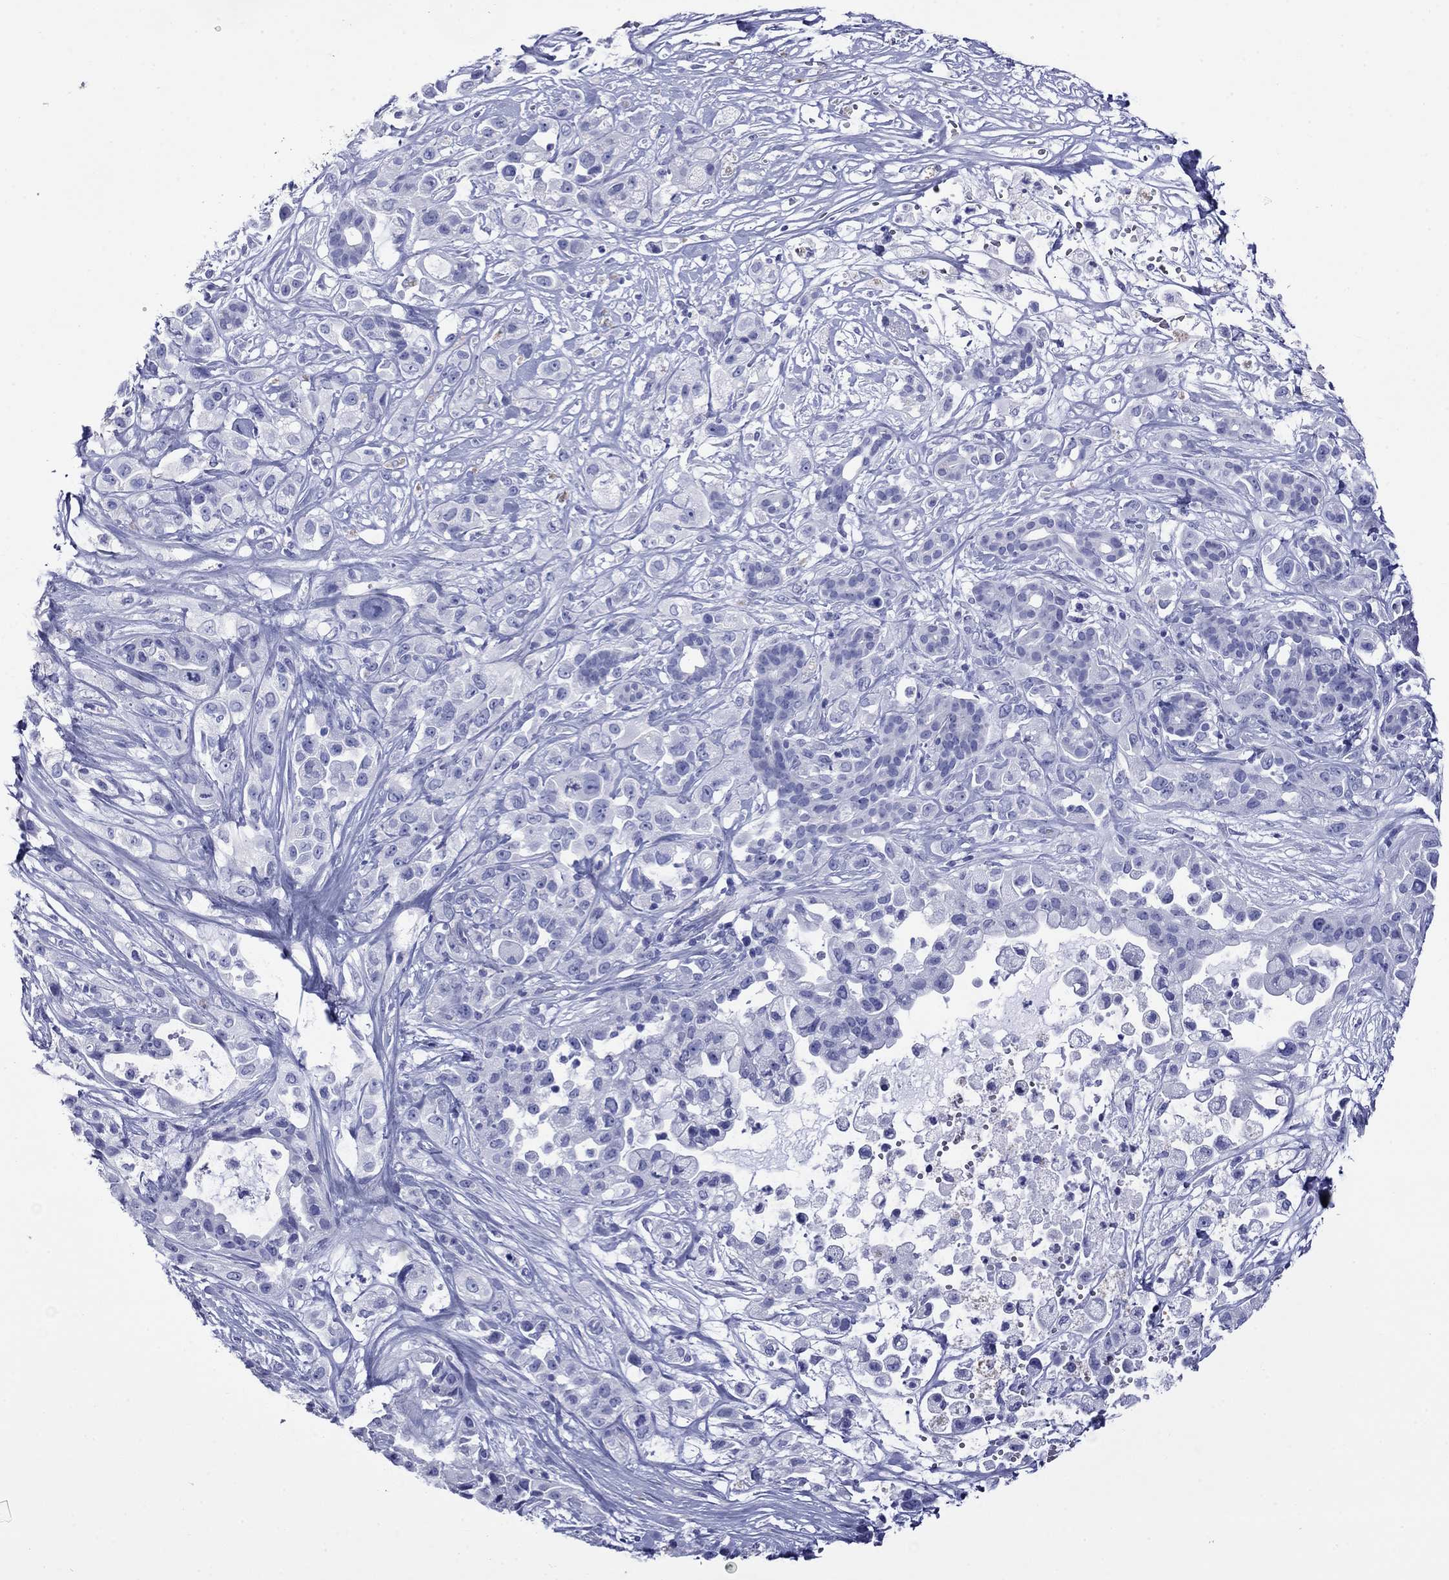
{"staining": {"intensity": "negative", "quantity": "none", "location": "none"}, "tissue": "pancreatic cancer", "cell_type": "Tumor cells", "image_type": "cancer", "snomed": [{"axis": "morphology", "description": "Adenocarcinoma, NOS"}, {"axis": "topography", "description": "Pancreas"}], "caption": "Human adenocarcinoma (pancreatic) stained for a protein using immunohistochemistry exhibits no positivity in tumor cells.", "gene": "ROM1", "patient": {"sex": "male", "age": 44}}